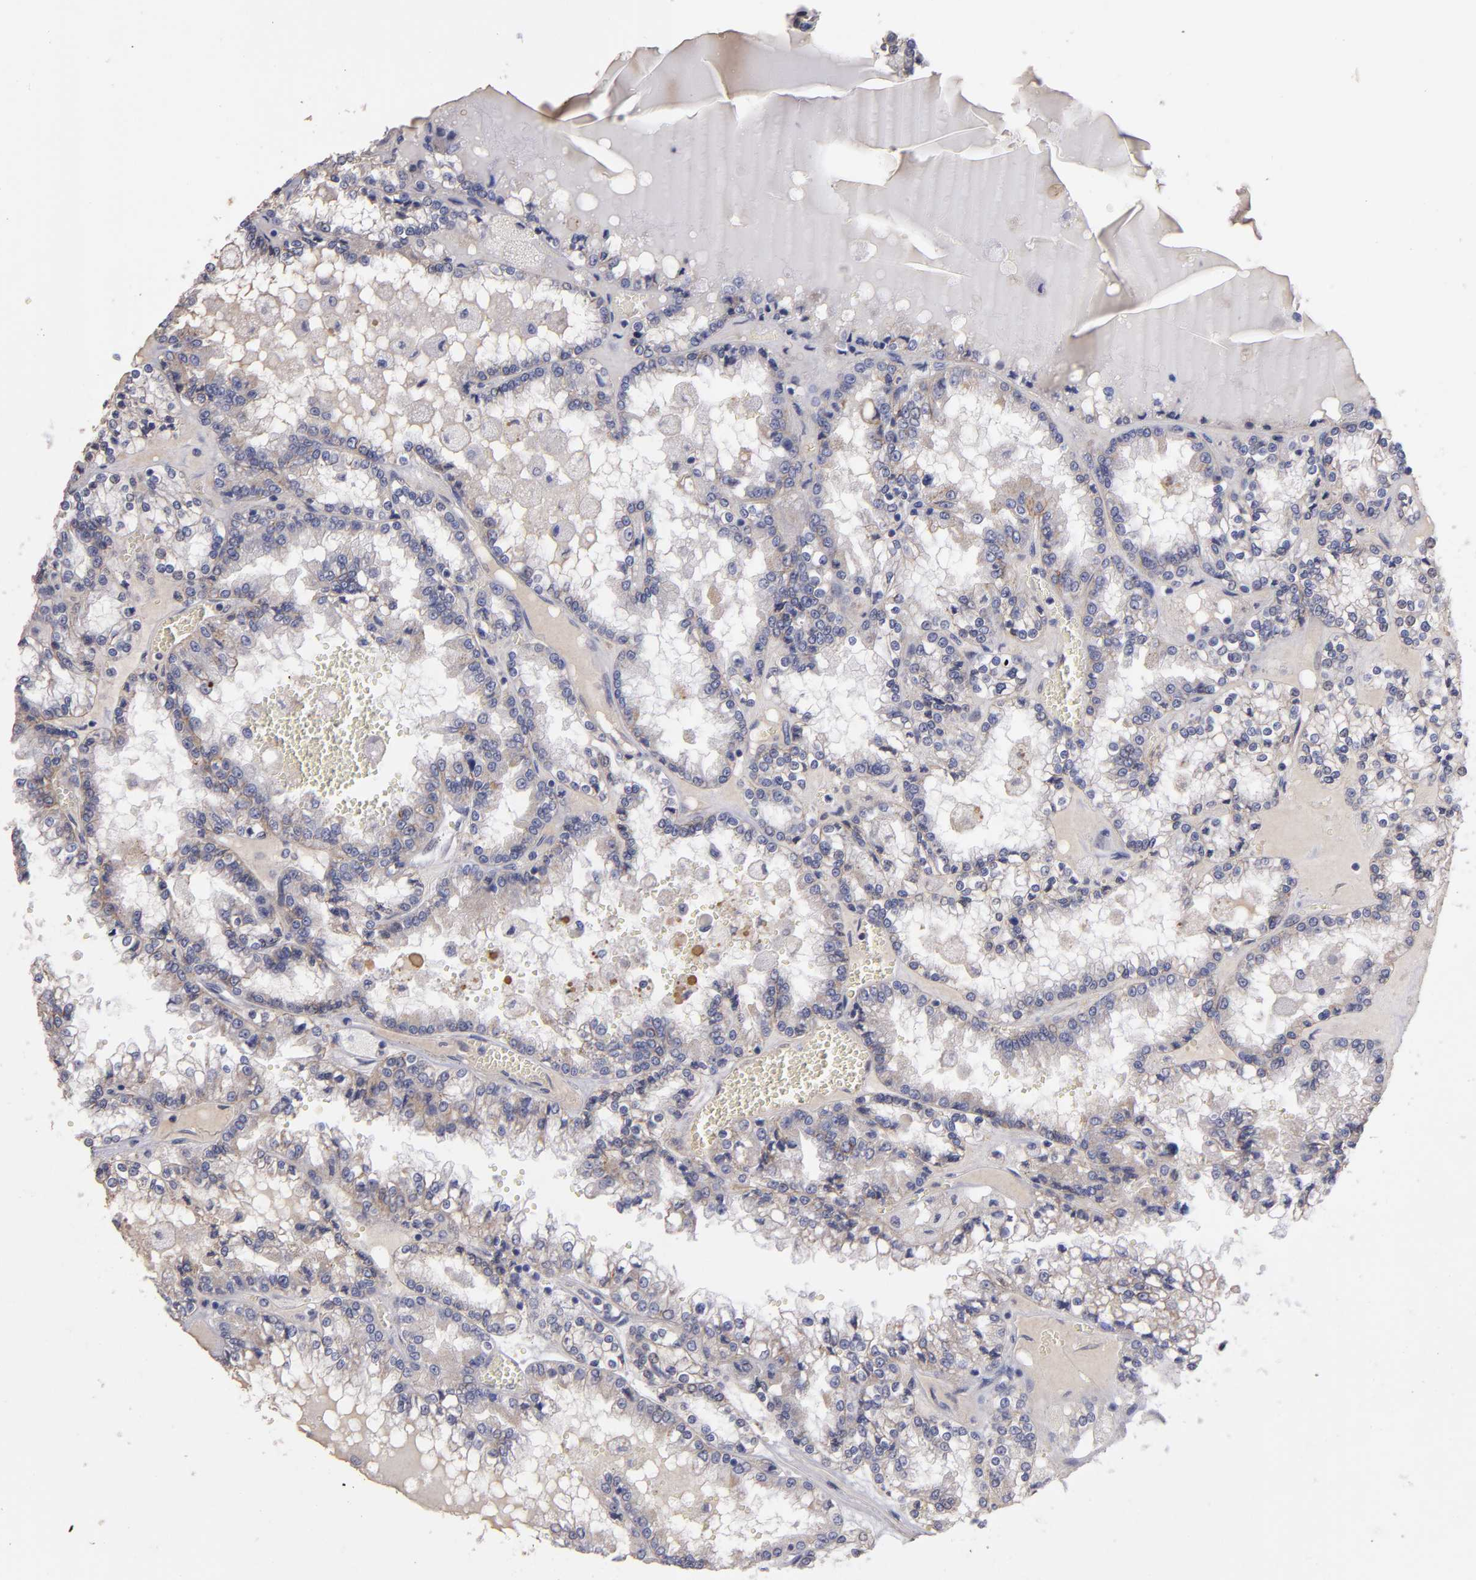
{"staining": {"intensity": "weak", "quantity": "25%-75%", "location": "cytoplasmic/membranous"}, "tissue": "renal cancer", "cell_type": "Tumor cells", "image_type": "cancer", "snomed": [{"axis": "morphology", "description": "Adenocarcinoma, NOS"}, {"axis": "topography", "description": "Kidney"}], "caption": "IHC of adenocarcinoma (renal) shows low levels of weak cytoplasmic/membranous expression in approximately 25%-75% of tumor cells.", "gene": "CDH3", "patient": {"sex": "female", "age": 56}}